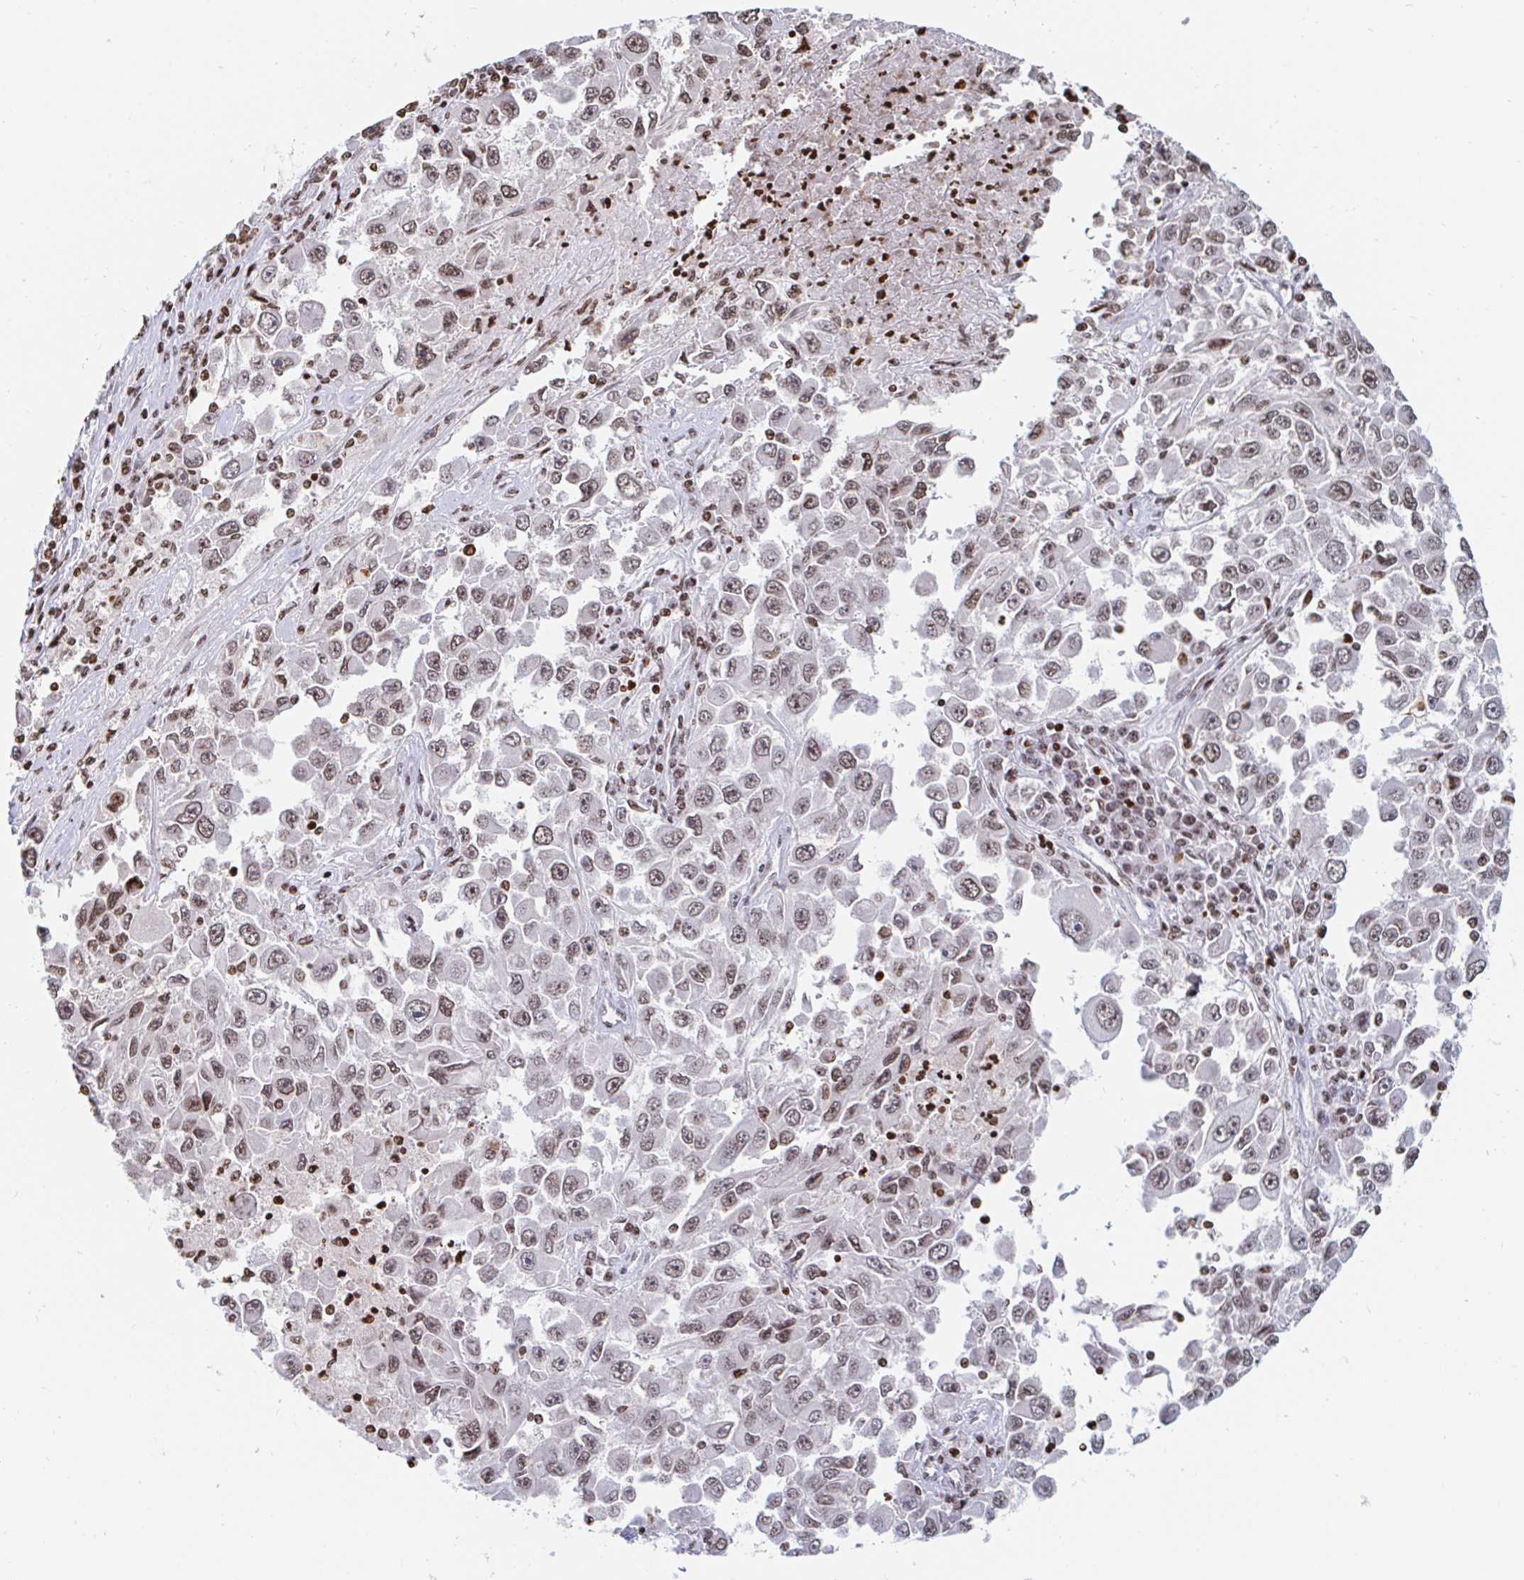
{"staining": {"intensity": "moderate", "quantity": "25%-75%", "location": "nuclear"}, "tissue": "melanoma", "cell_type": "Tumor cells", "image_type": "cancer", "snomed": [{"axis": "morphology", "description": "Malignant melanoma, Metastatic site"}, {"axis": "topography", "description": "Lymph node"}], "caption": "An IHC image of tumor tissue is shown. Protein staining in brown labels moderate nuclear positivity in melanoma within tumor cells. The staining is performed using DAB brown chromogen to label protein expression. The nuclei are counter-stained blue using hematoxylin.", "gene": "HOXC10", "patient": {"sex": "female", "age": 67}}